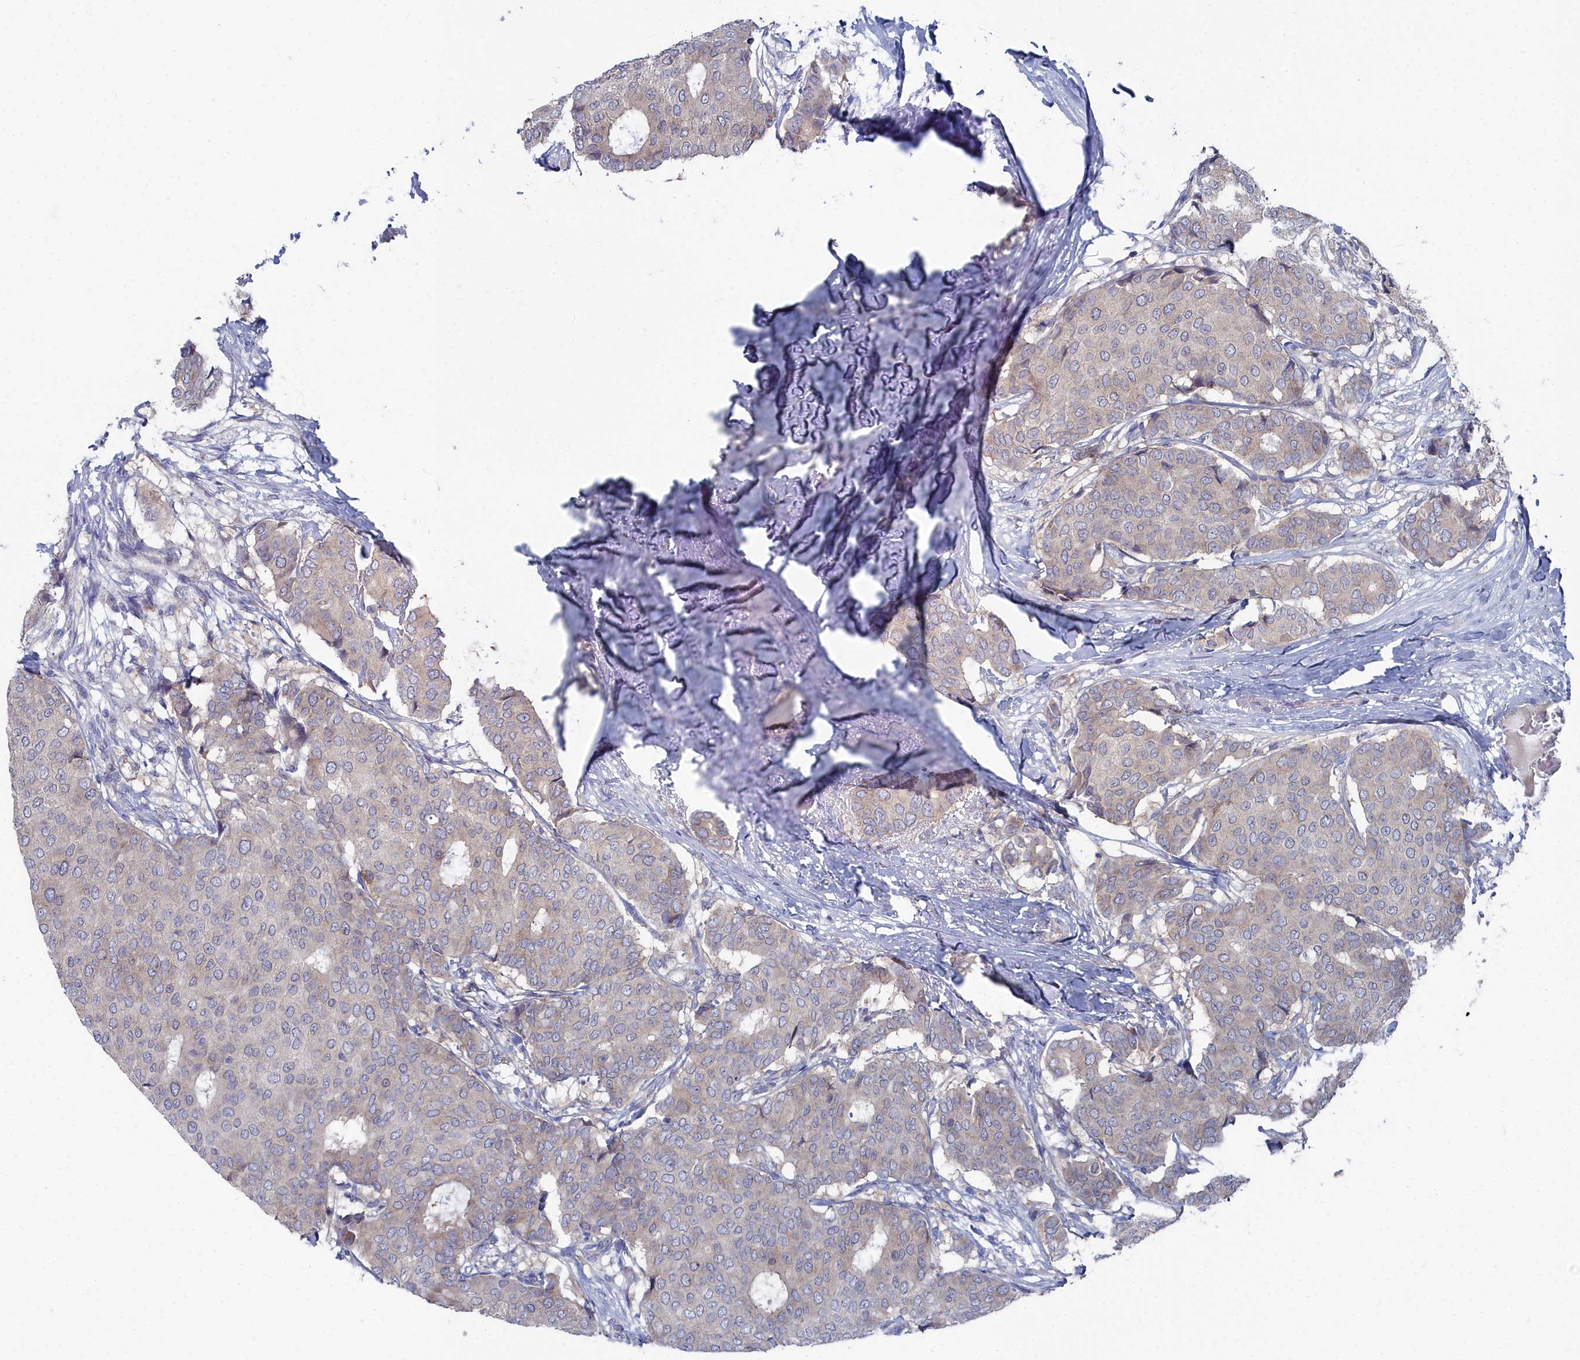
{"staining": {"intensity": "weak", "quantity": "<25%", "location": "cytoplasmic/membranous"}, "tissue": "breast cancer", "cell_type": "Tumor cells", "image_type": "cancer", "snomed": [{"axis": "morphology", "description": "Lobular carcinoma"}, {"axis": "topography", "description": "Breast"}], "caption": "Lobular carcinoma (breast) was stained to show a protein in brown. There is no significant positivity in tumor cells.", "gene": "CCDC149", "patient": {"sex": "female", "age": 59}}